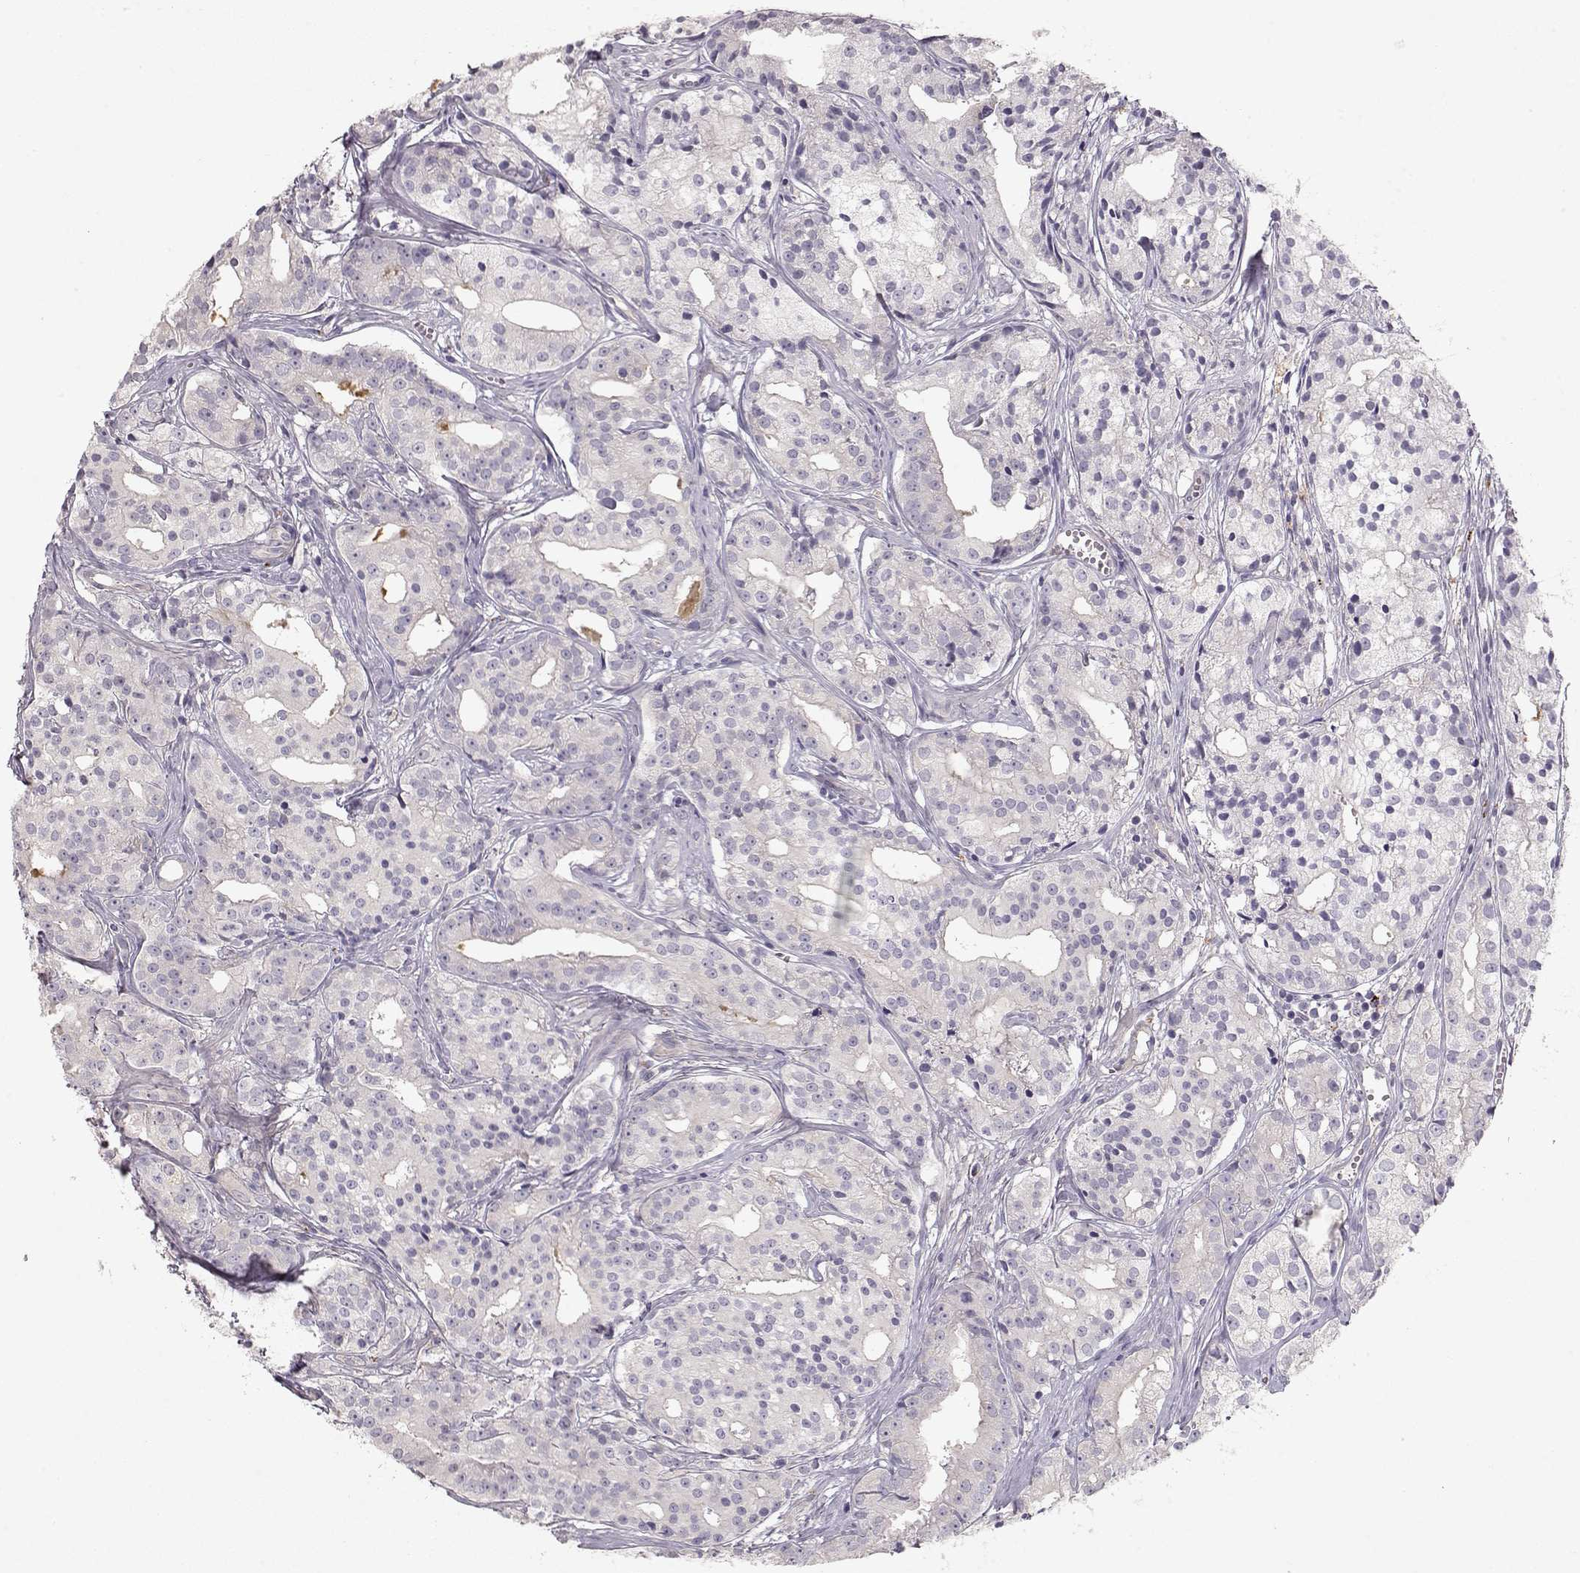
{"staining": {"intensity": "negative", "quantity": "none", "location": "none"}, "tissue": "prostate cancer", "cell_type": "Tumor cells", "image_type": "cancer", "snomed": [{"axis": "morphology", "description": "Adenocarcinoma, Medium grade"}, {"axis": "topography", "description": "Prostate"}], "caption": "Human prostate adenocarcinoma (medium-grade) stained for a protein using IHC displays no expression in tumor cells.", "gene": "ARHGAP8", "patient": {"sex": "male", "age": 74}}